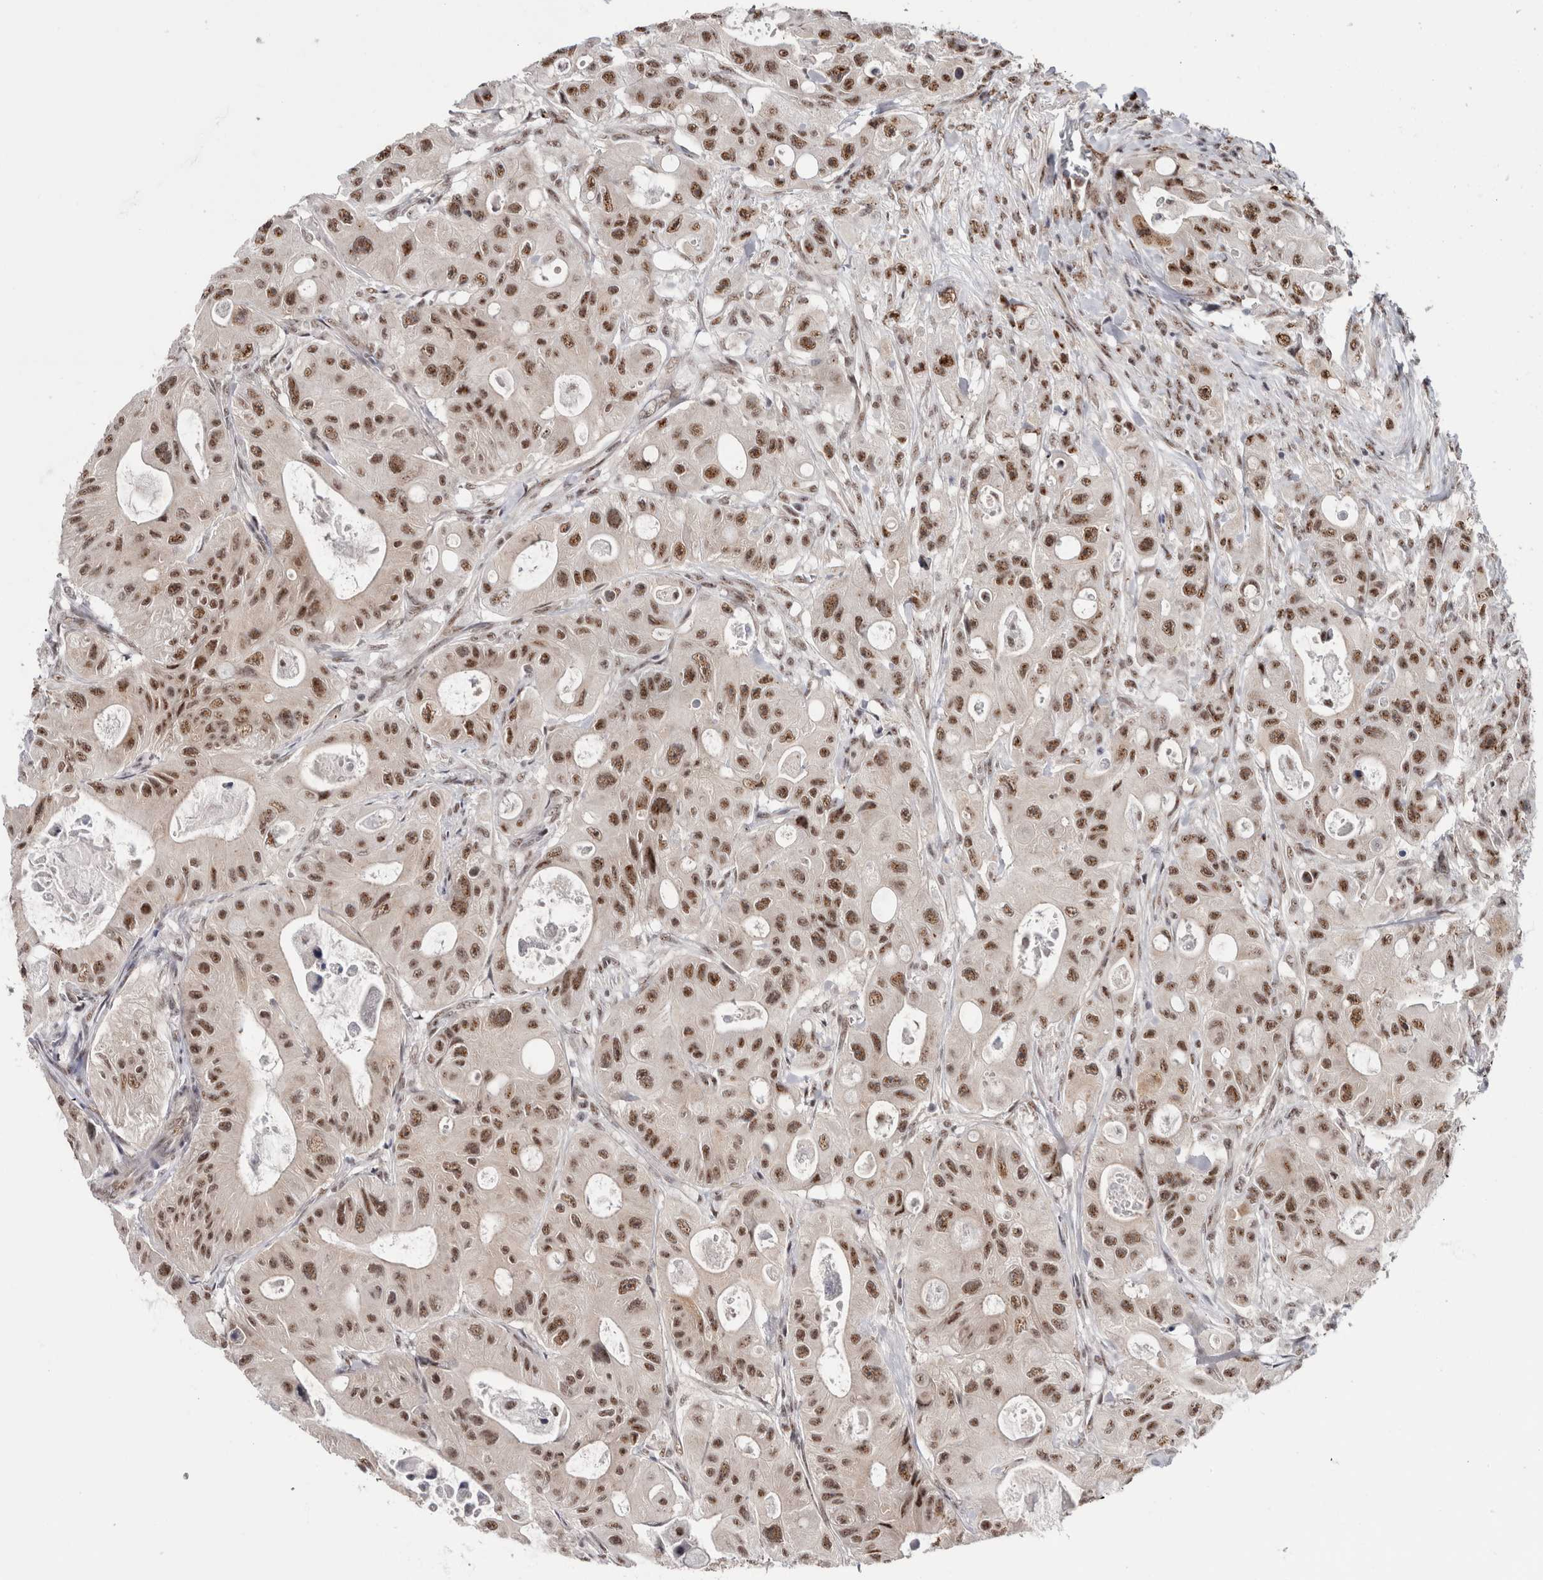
{"staining": {"intensity": "moderate", "quantity": ">75%", "location": "nuclear"}, "tissue": "colorectal cancer", "cell_type": "Tumor cells", "image_type": "cancer", "snomed": [{"axis": "morphology", "description": "Adenocarcinoma, NOS"}, {"axis": "topography", "description": "Colon"}], "caption": "About >75% of tumor cells in human adenocarcinoma (colorectal) reveal moderate nuclear protein staining as visualized by brown immunohistochemical staining.", "gene": "MKNK1", "patient": {"sex": "female", "age": 46}}